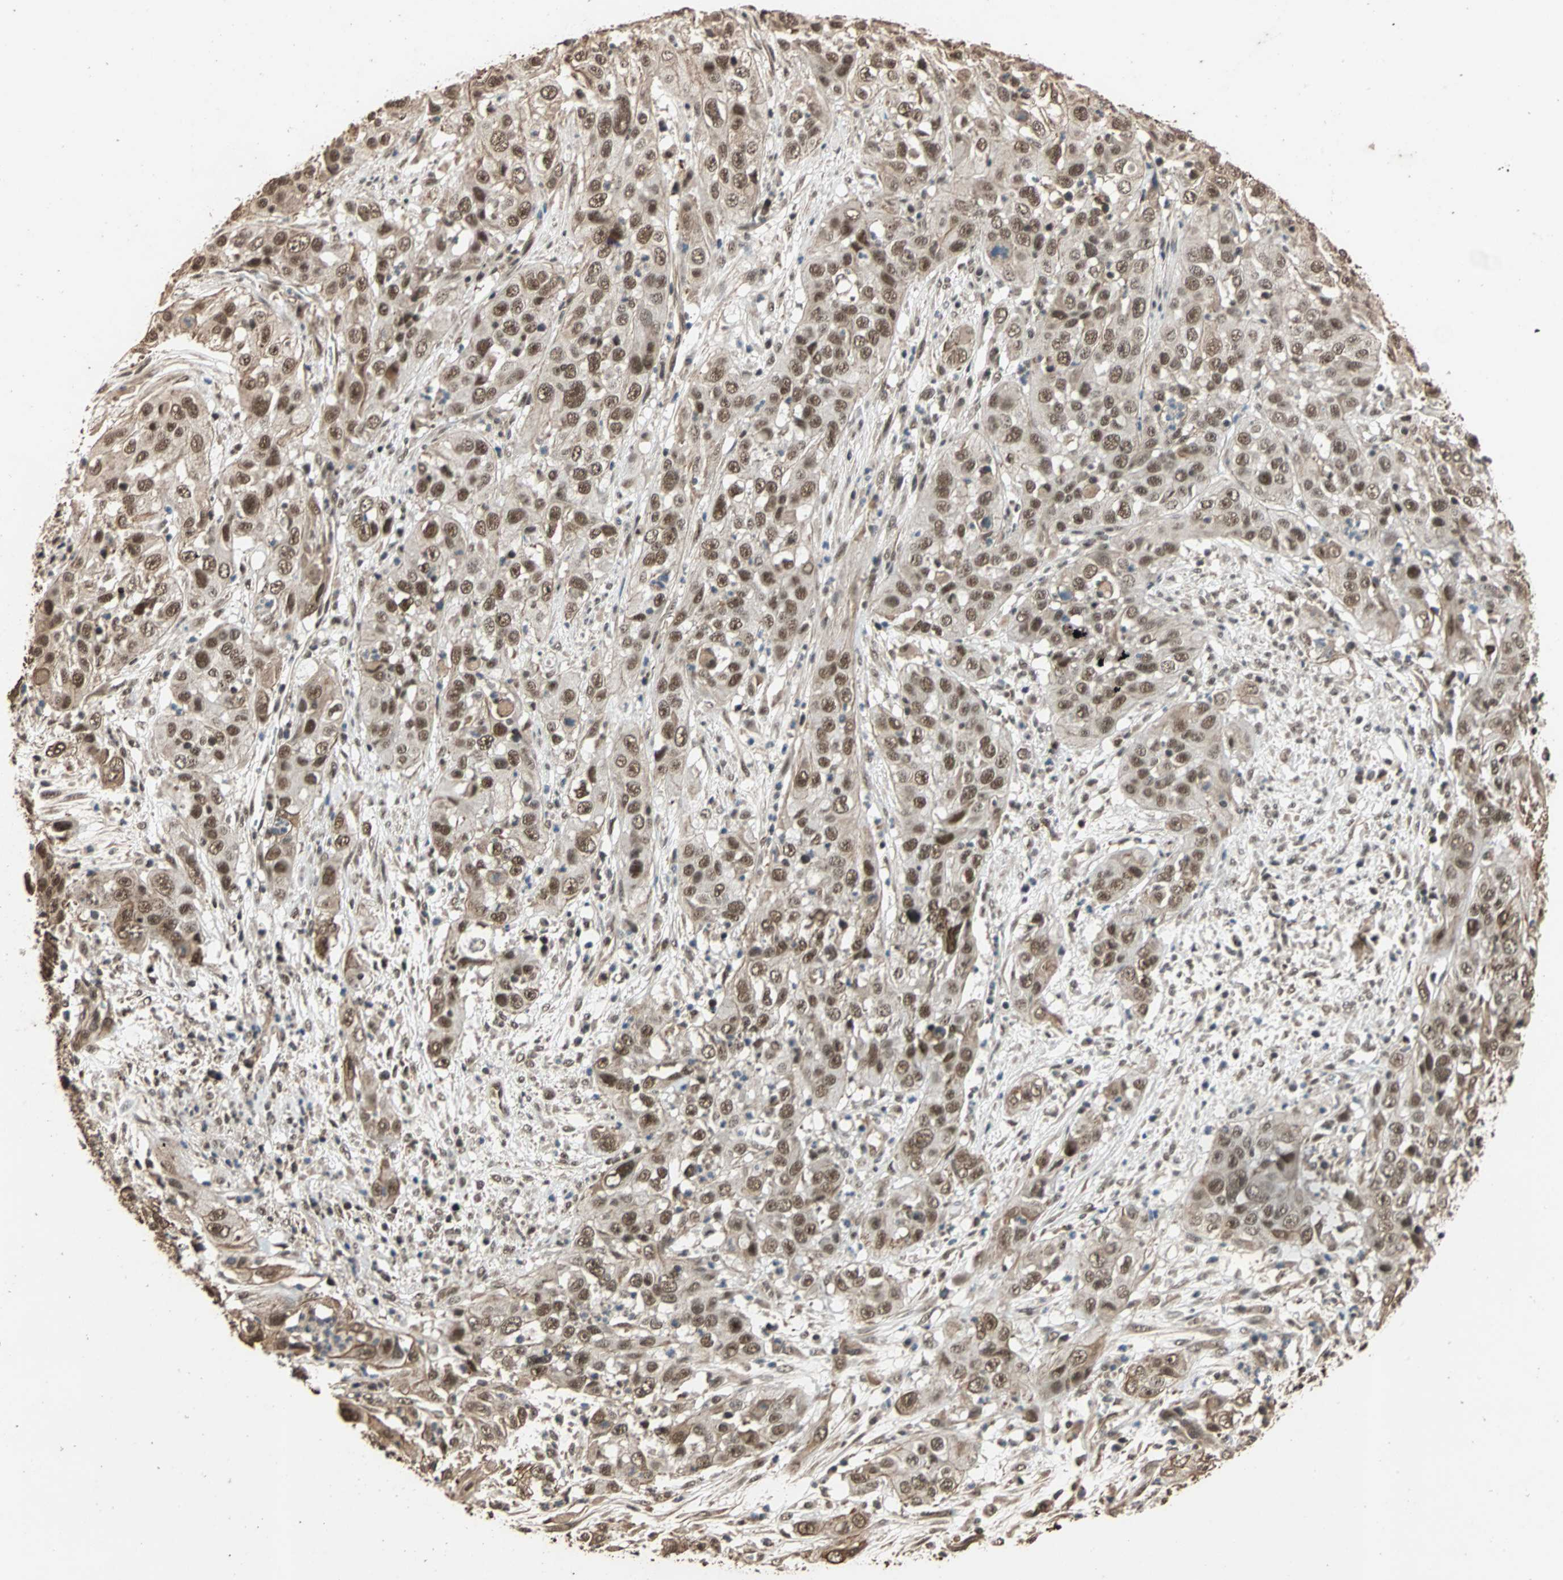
{"staining": {"intensity": "moderate", "quantity": ">75%", "location": "nuclear"}, "tissue": "cervical cancer", "cell_type": "Tumor cells", "image_type": "cancer", "snomed": [{"axis": "morphology", "description": "Squamous cell carcinoma, NOS"}, {"axis": "topography", "description": "Cervix"}], "caption": "Moderate nuclear staining is seen in about >75% of tumor cells in squamous cell carcinoma (cervical). Ihc stains the protein of interest in brown and the nuclei are stained blue.", "gene": "CDC5L", "patient": {"sex": "female", "age": 32}}